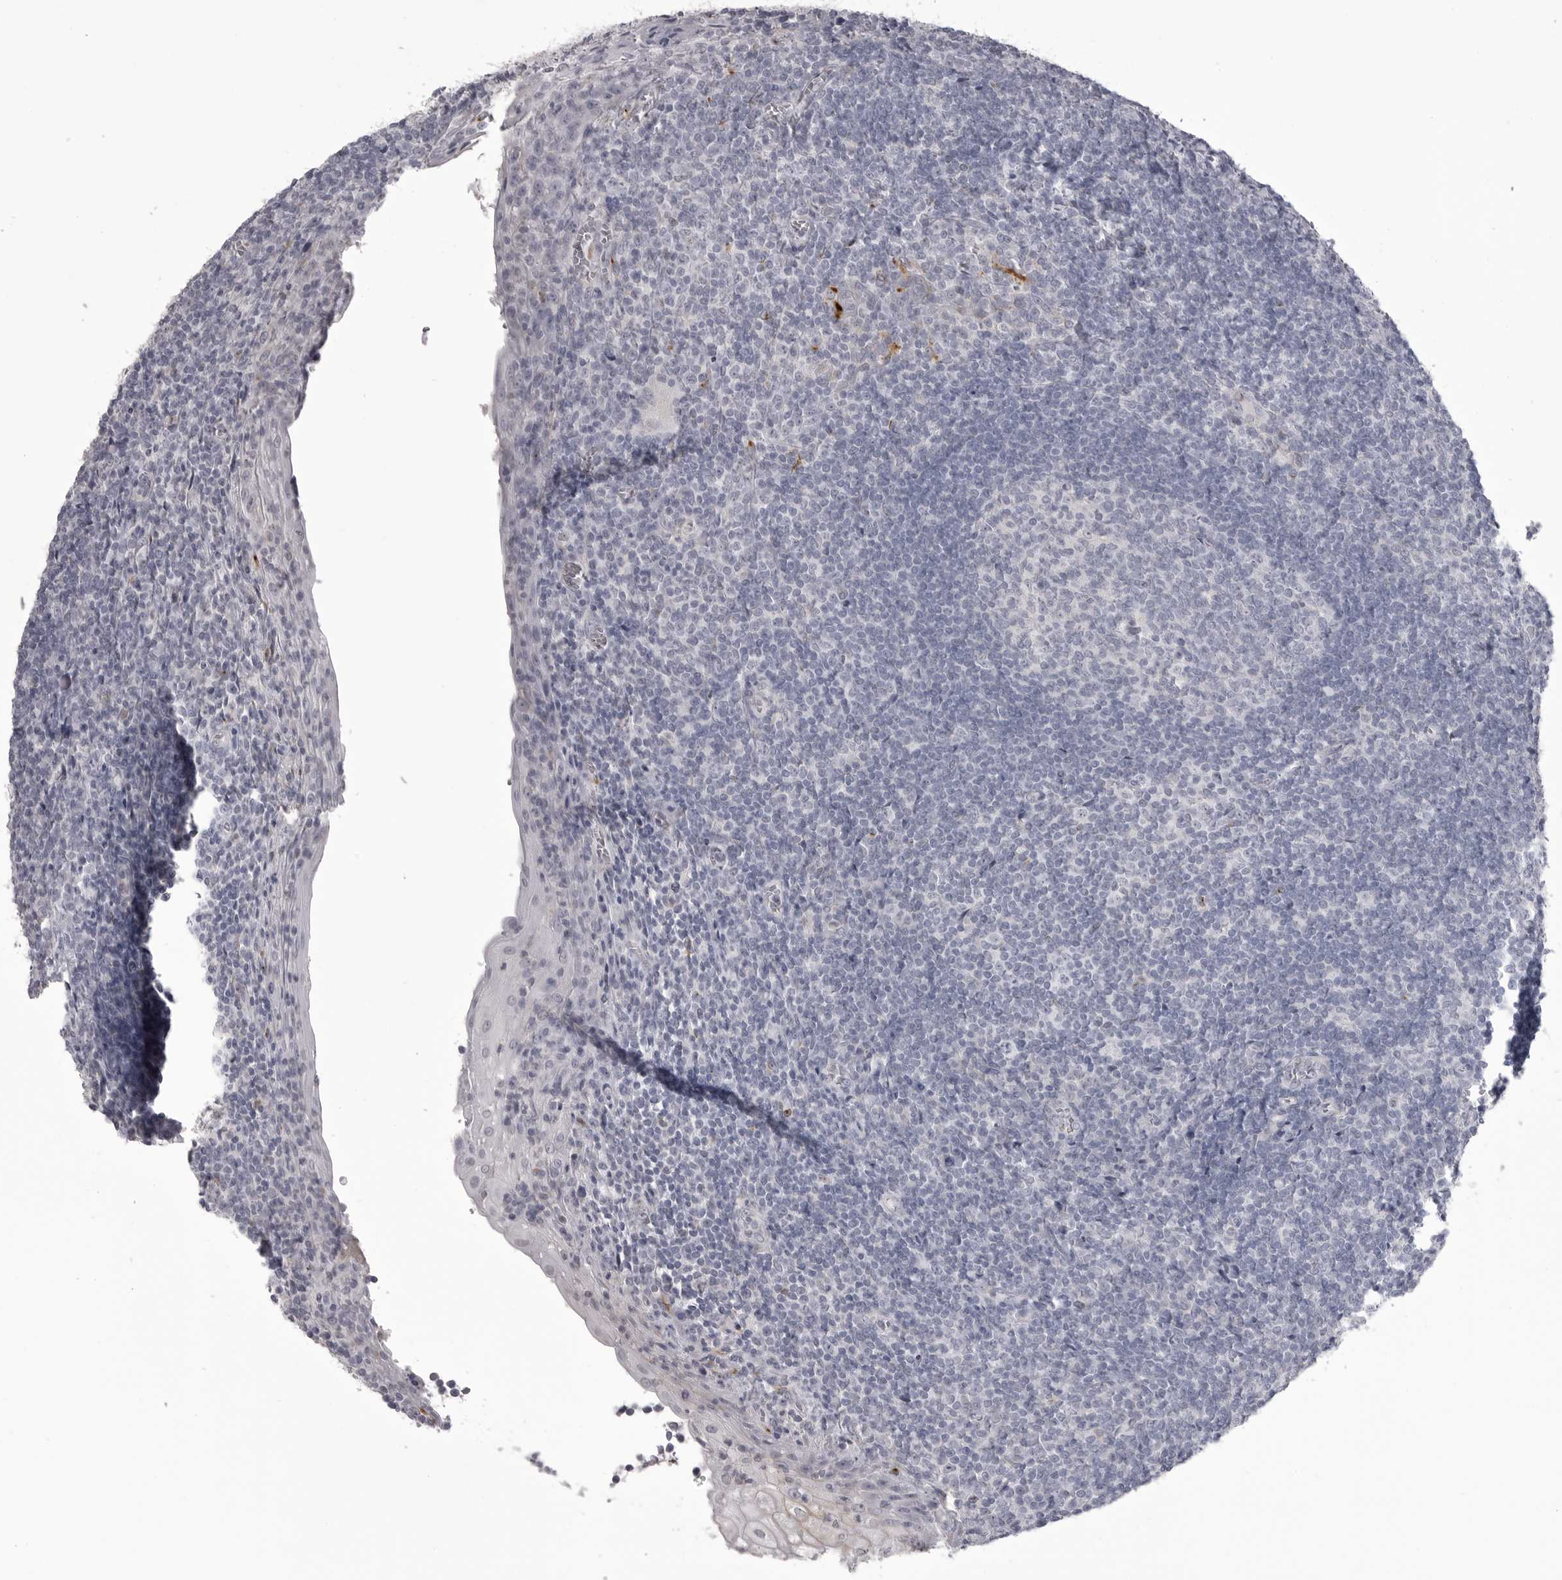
{"staining": {"intensity": "negative", "quantity": "none", "location": "none"}, "tissue": "tonsil", "cell_type": "Germinal center cells", "image_type": "normal", "snomed": [{"axis": "morphology", "description": "Normal tissue, NOS"}, {"axis": "topography", "description": "Tonsil"}], "caption": "Germinal center cells show no significant protein expression in normal tonsil.", "gene": "TIMP1", "patient": {"sex": "male", "age": 37}}